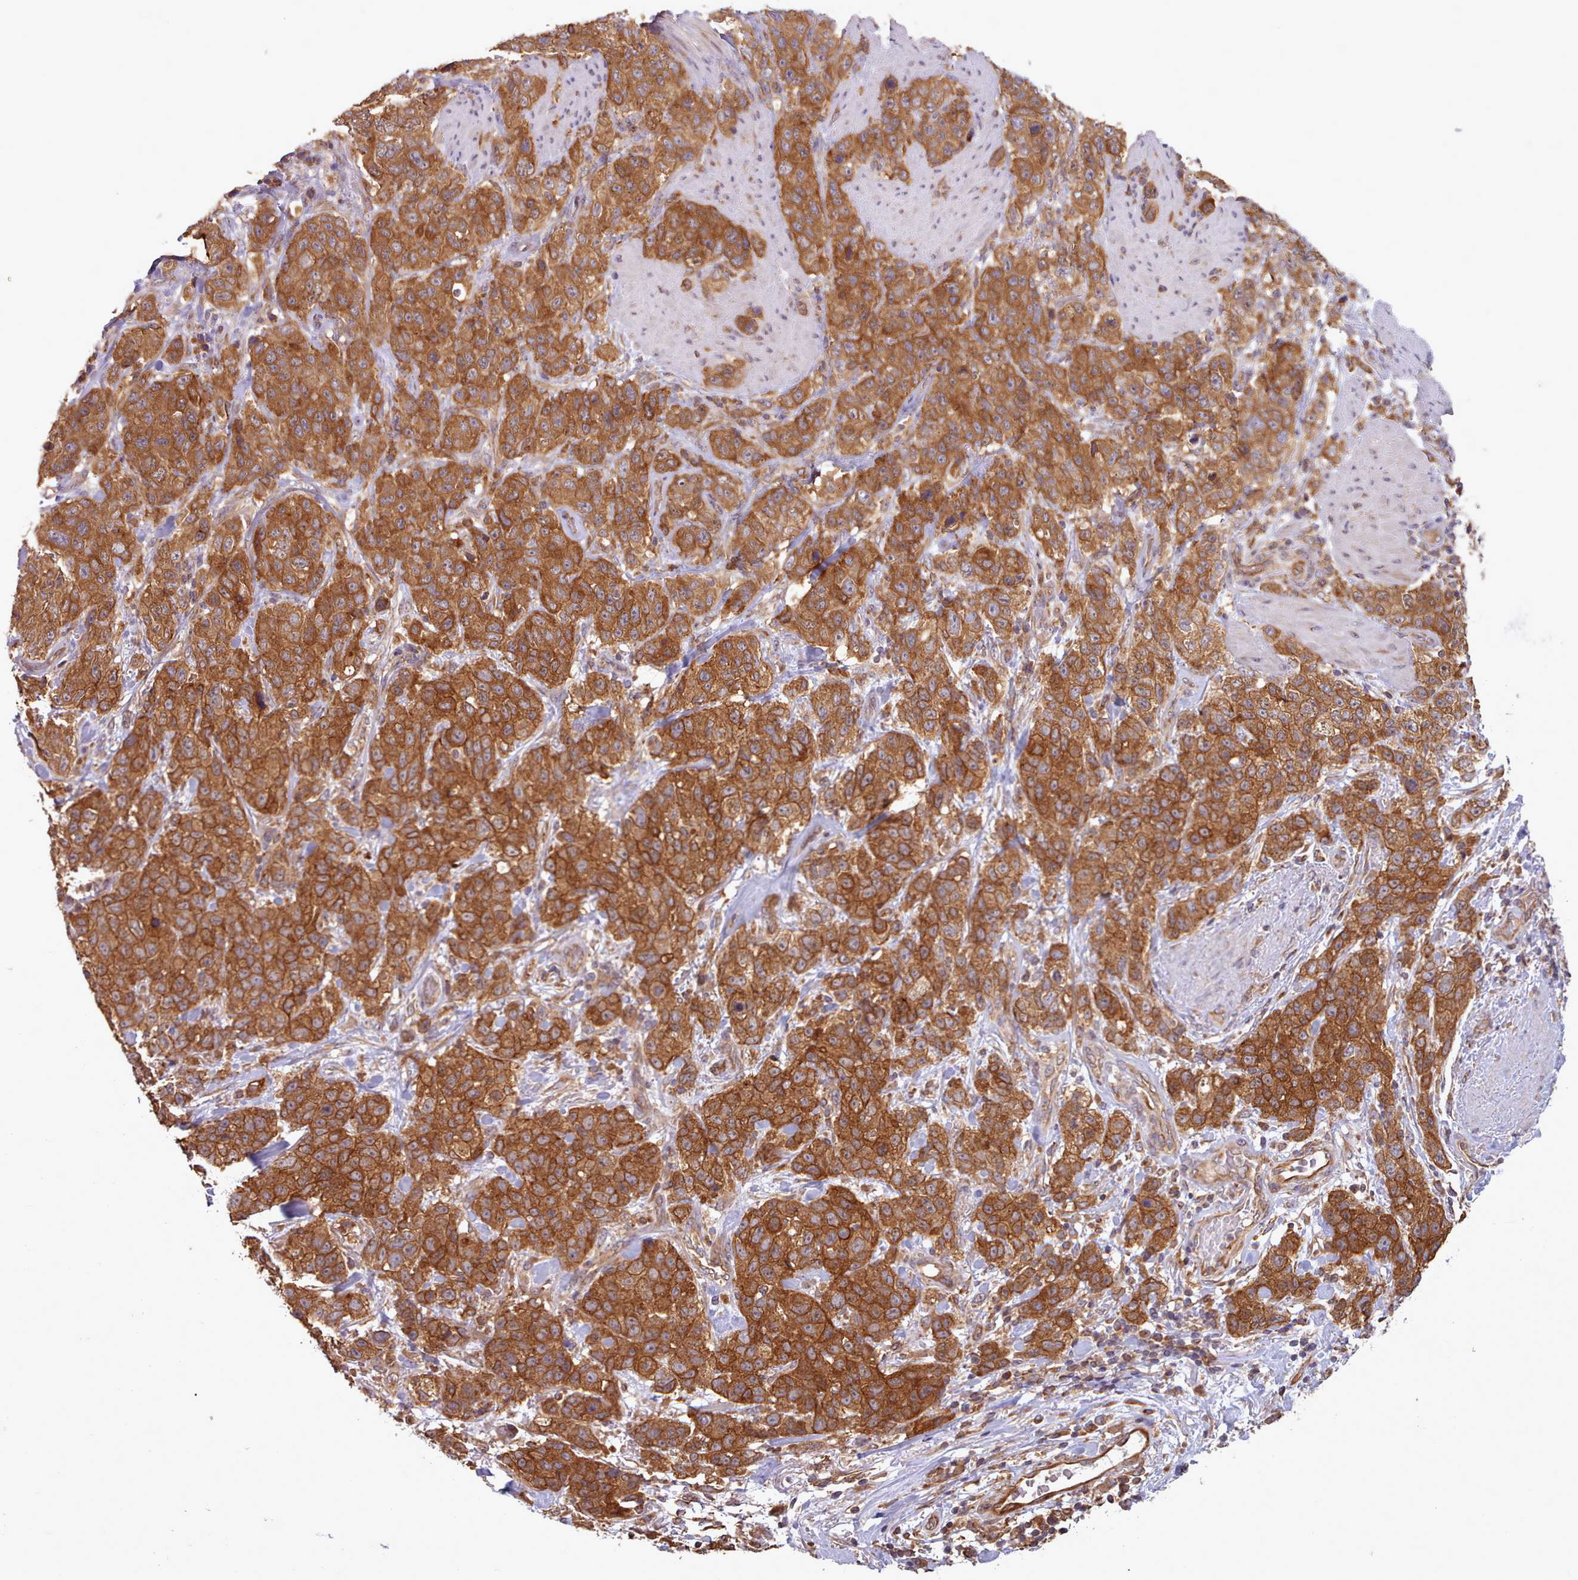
{"staining": {"intensity": "strong", "quantity": ">75%", "location": "cytoplasmic/membranous"}, "tissue": "stomach cancer", "cell_type": "Tumor cells", "image_type": "cancer", "snomed": [{"axis": "morphology", "description": "Adenocarcinoma, NOS"}, {"axis": "topography", "description": "Stomach"}], "caption": "High-power microscopy captured an IHC histopathology image of stomach adenocarcinoma, revealing strong cytoplasmic/membranous expression in about >75% of tumor cells. Nuclei are stained in blue.", "gene": "CRYBG1", "patient": {"sex": "male", "age": 48}}